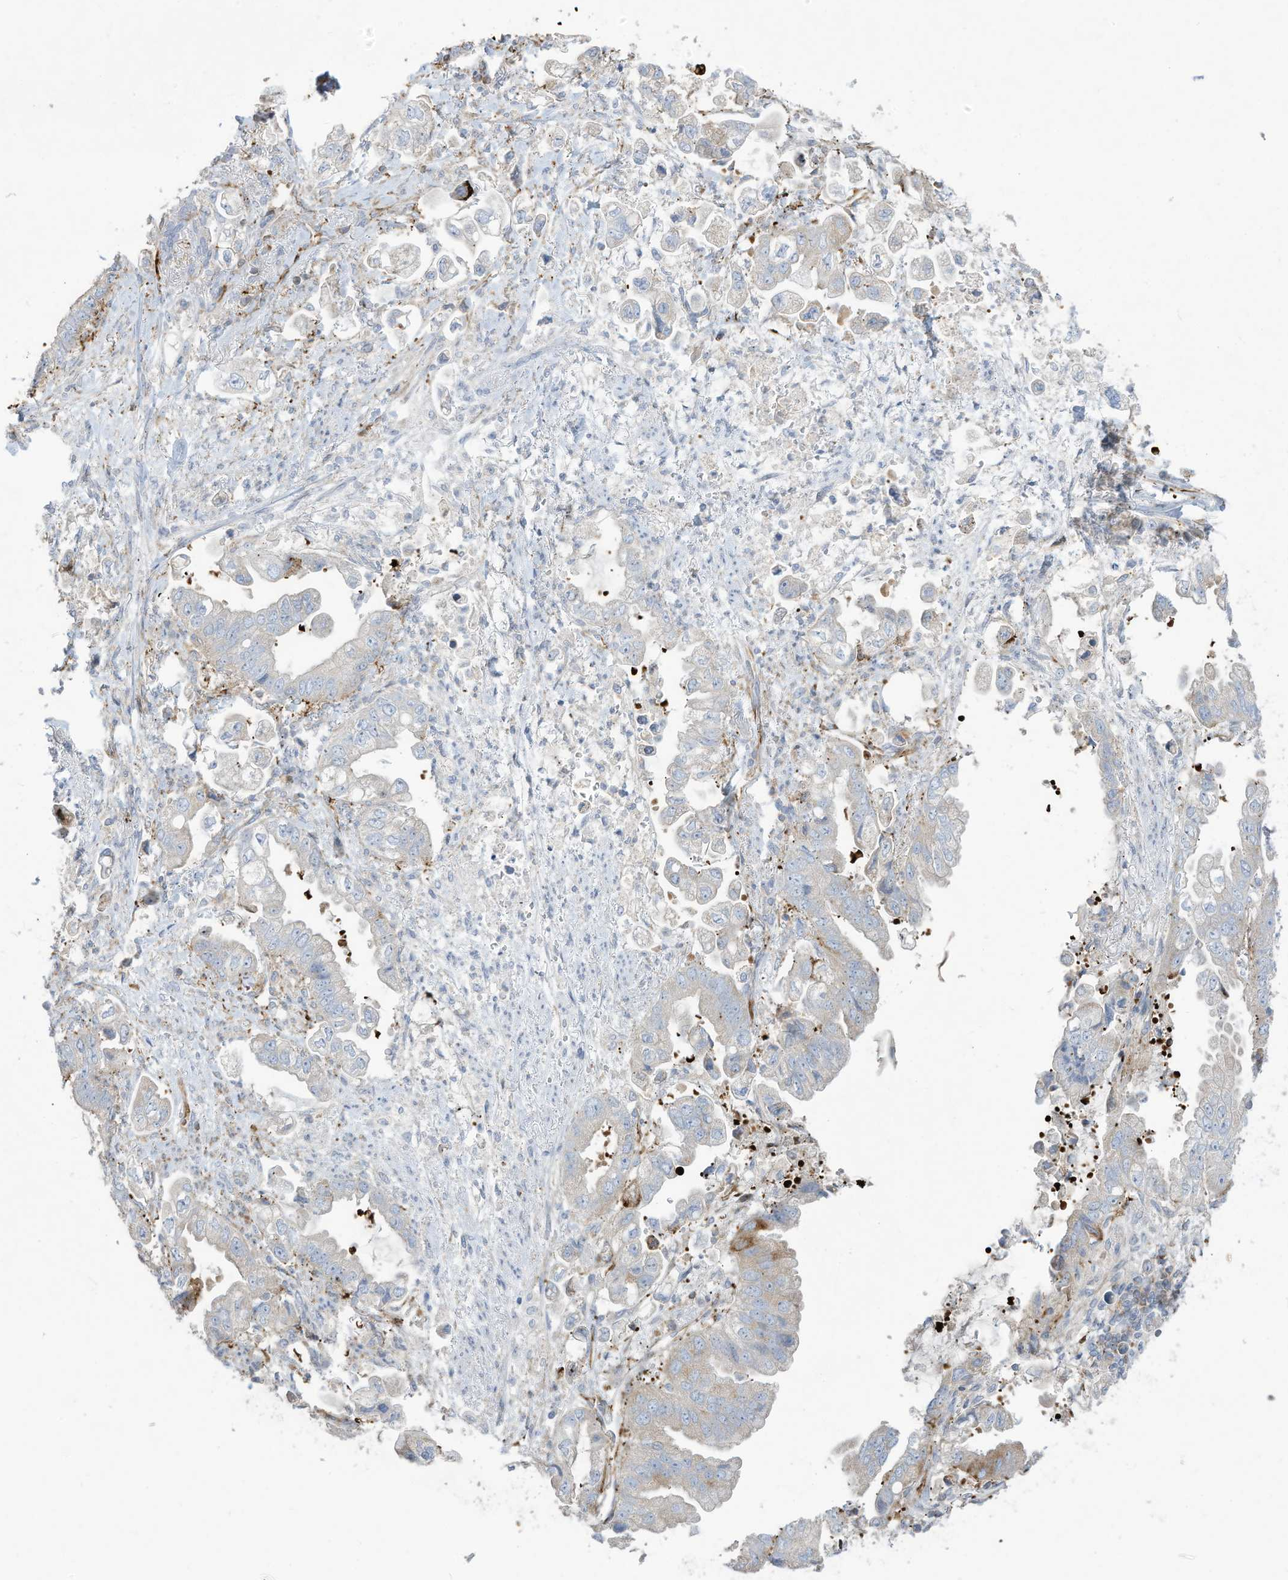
{"staining": {"intensity": "negative", "quantity": "none", "location": "none"}, "tissue": "stomach cancer", "cell_type": "Tumor cells", "image_type": "cancer", "snomed": [{"axis": "morphology", "description": "Adenocarcinoma, NOS"}, {"axis": "topography", "description": "Stomach"}], "caption": "IHC micrograph of neoplastic tissue: human stomach cancer stained with DAB displays no significant protein staining in tumor cells. The staining was performed using DAB (3,3'-diaminobenzidine) to visualize the protein expression in brown, while the nuclei were stained in blue with hematoxylin (Magnification: 20x).", "gene": "THNSL2", "patient": {"sex": "male", "age": 62}}